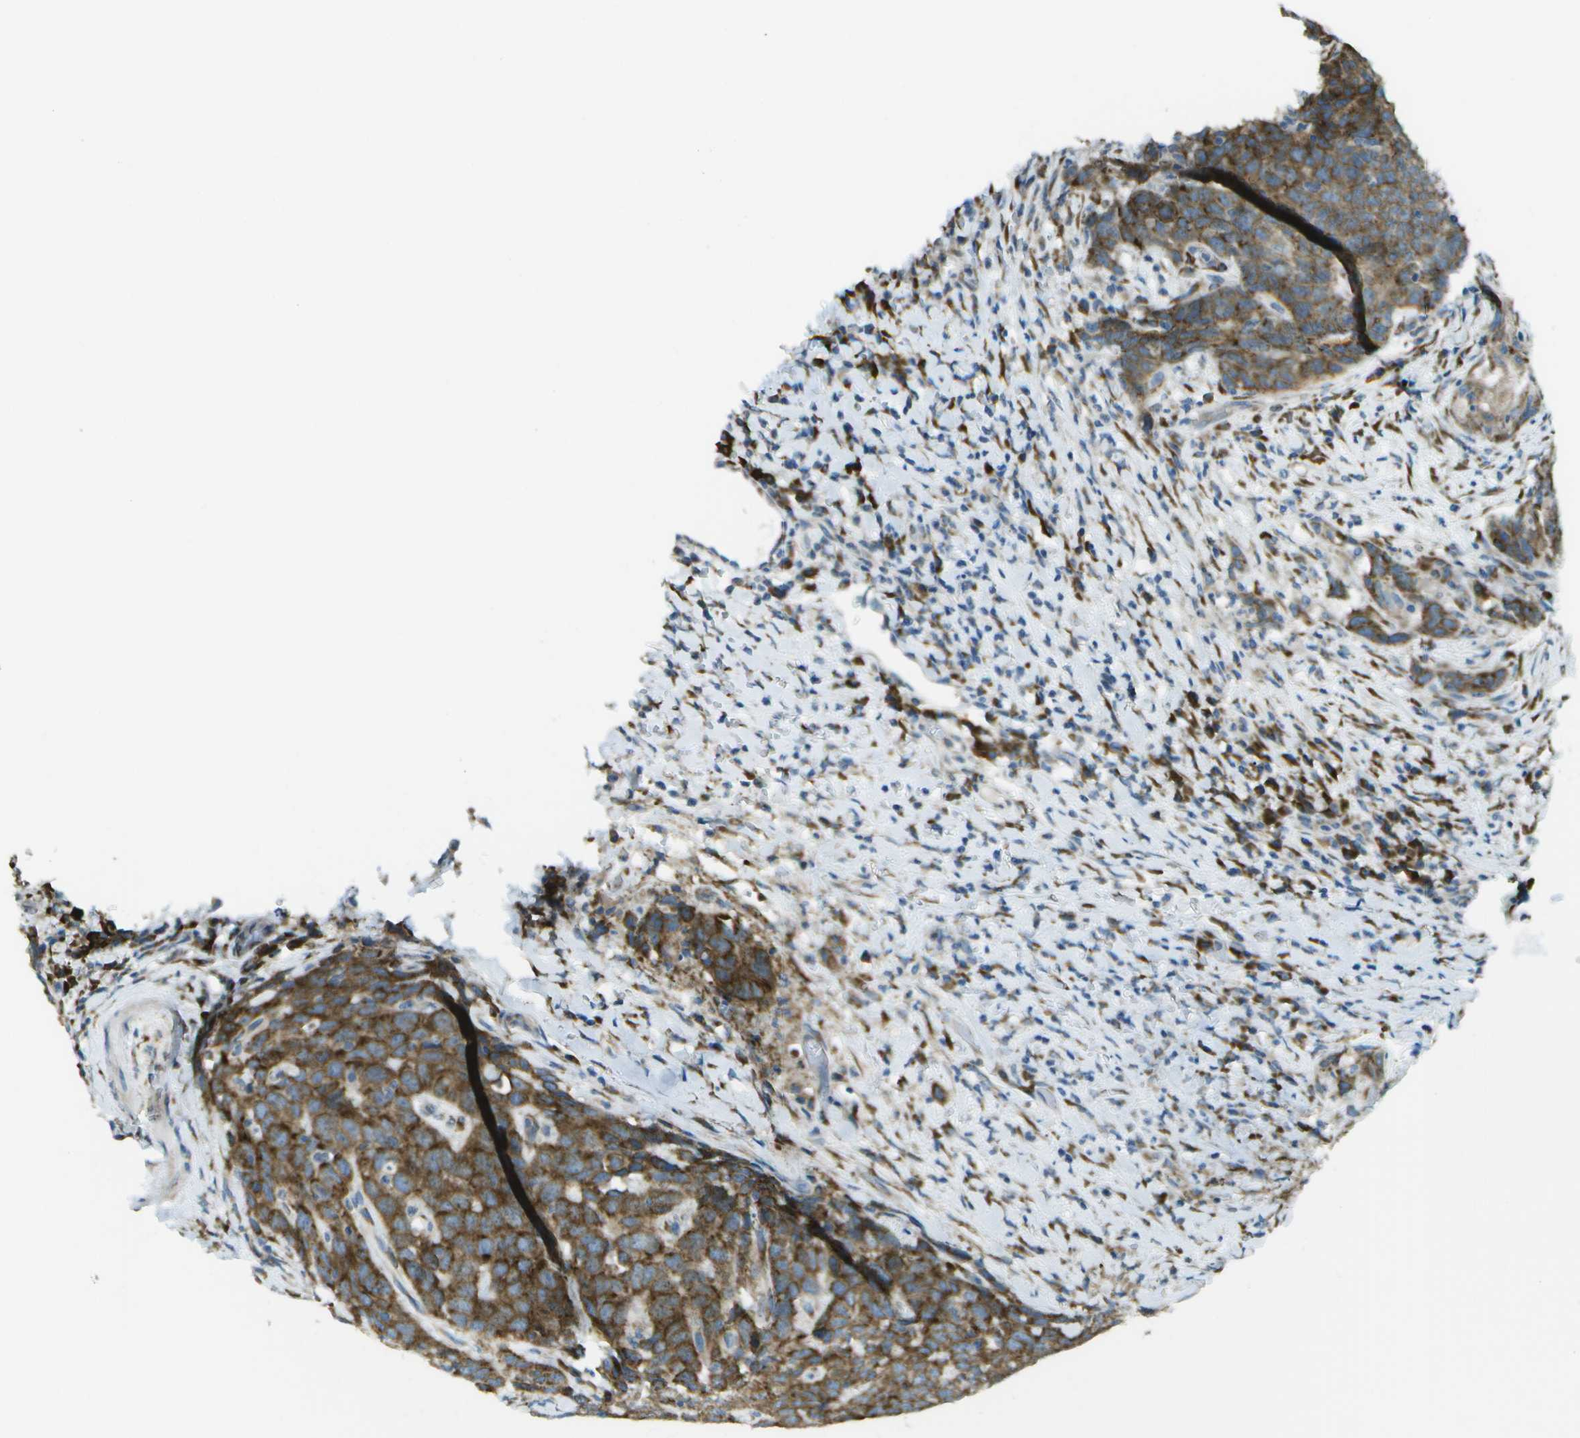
{"staining": {"intensity": "moderate", "quantity": ">75%", "location": "cytoplasmic/membranous"}, "tissue": "head and neck cancer", "cell_type": "Tumor cells", "image_type": "cancer", "snomed": [{"axis": "morphology", "description": "Squamous cell carcinoma, NOS"}, {"axis": "topography", "description": "Head-Neck"}], "caption": "The photomicrograph reveals a brown stain indicating the presence of a protein in the cytoplasmic/membranous of tumor cells in head and neck squamous cell carcinoma.", "gene": "KCTD3", "patient": {"sex": "male", "age": 66}}